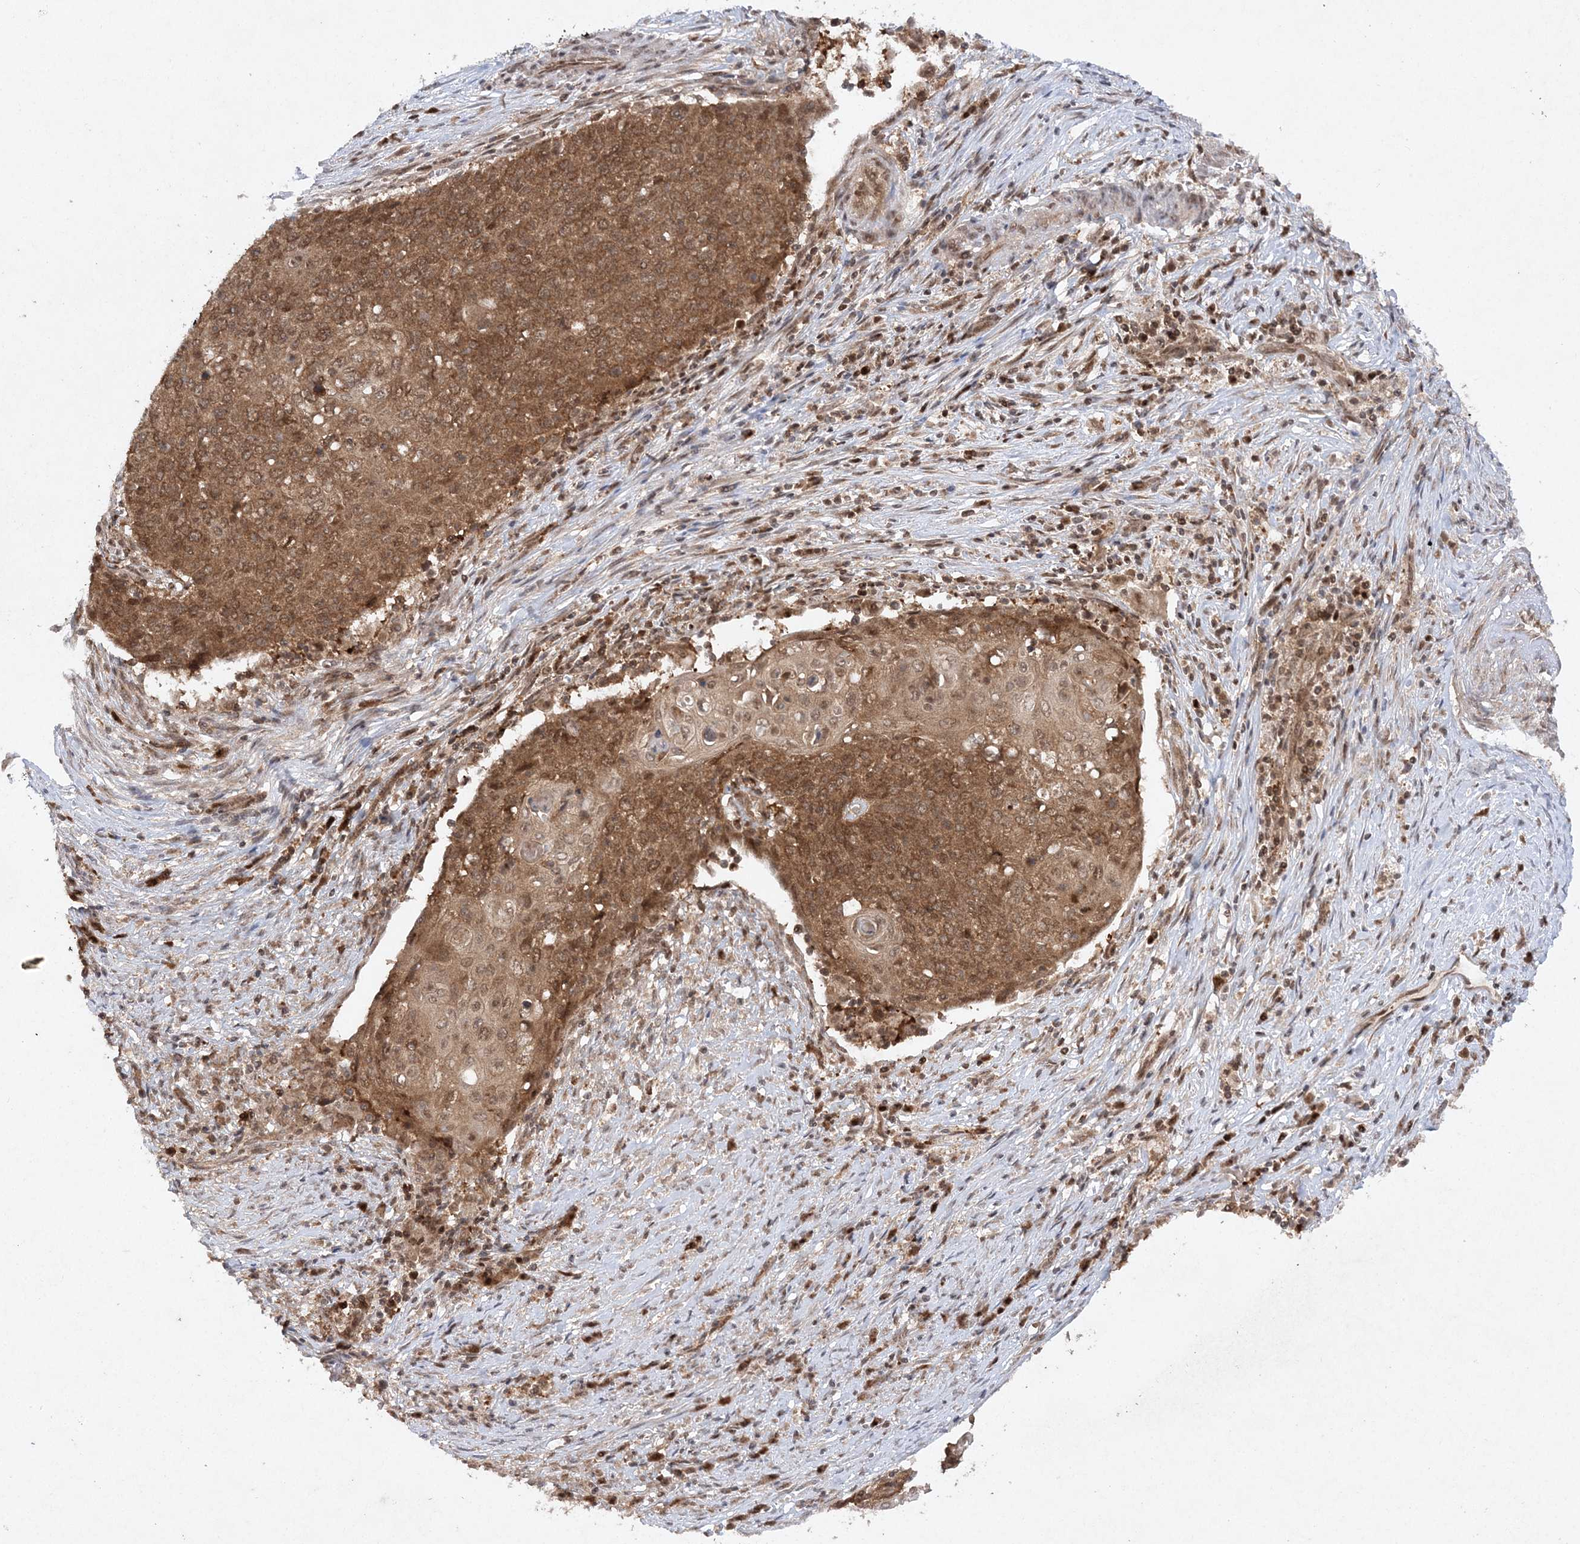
{"staining": {"intensity": "moderate", "quantity": ">75%", "location": "cytoplasmic/membranous,nuclear"}, "tissue": "cervical cancer", "cell_type": "Tumor cells", "image_type": "cancer", "snomed": [{"axis": "morphology", "description": "Squamous cell carcinoma, NOS"}, {"axis": "topography", "description": "Cervix"}], "caption": "An immunohistochemistry (IHC) photomicrograph of neoplastic tissue is shown. Protein staining in brown shows moderate cytoplasmic/membranous and nuclear positivity in cervical cancer (squamous cell carcinoma) within tumor cells. The staining was performed using DAB (3,3'-diaminobenzidine), with brown indicating positive protein expression. Nuclei are stained blue with hematoxylin.", "gene": "NIF3L1", "patient": {"sex": "female", "age": 39}}